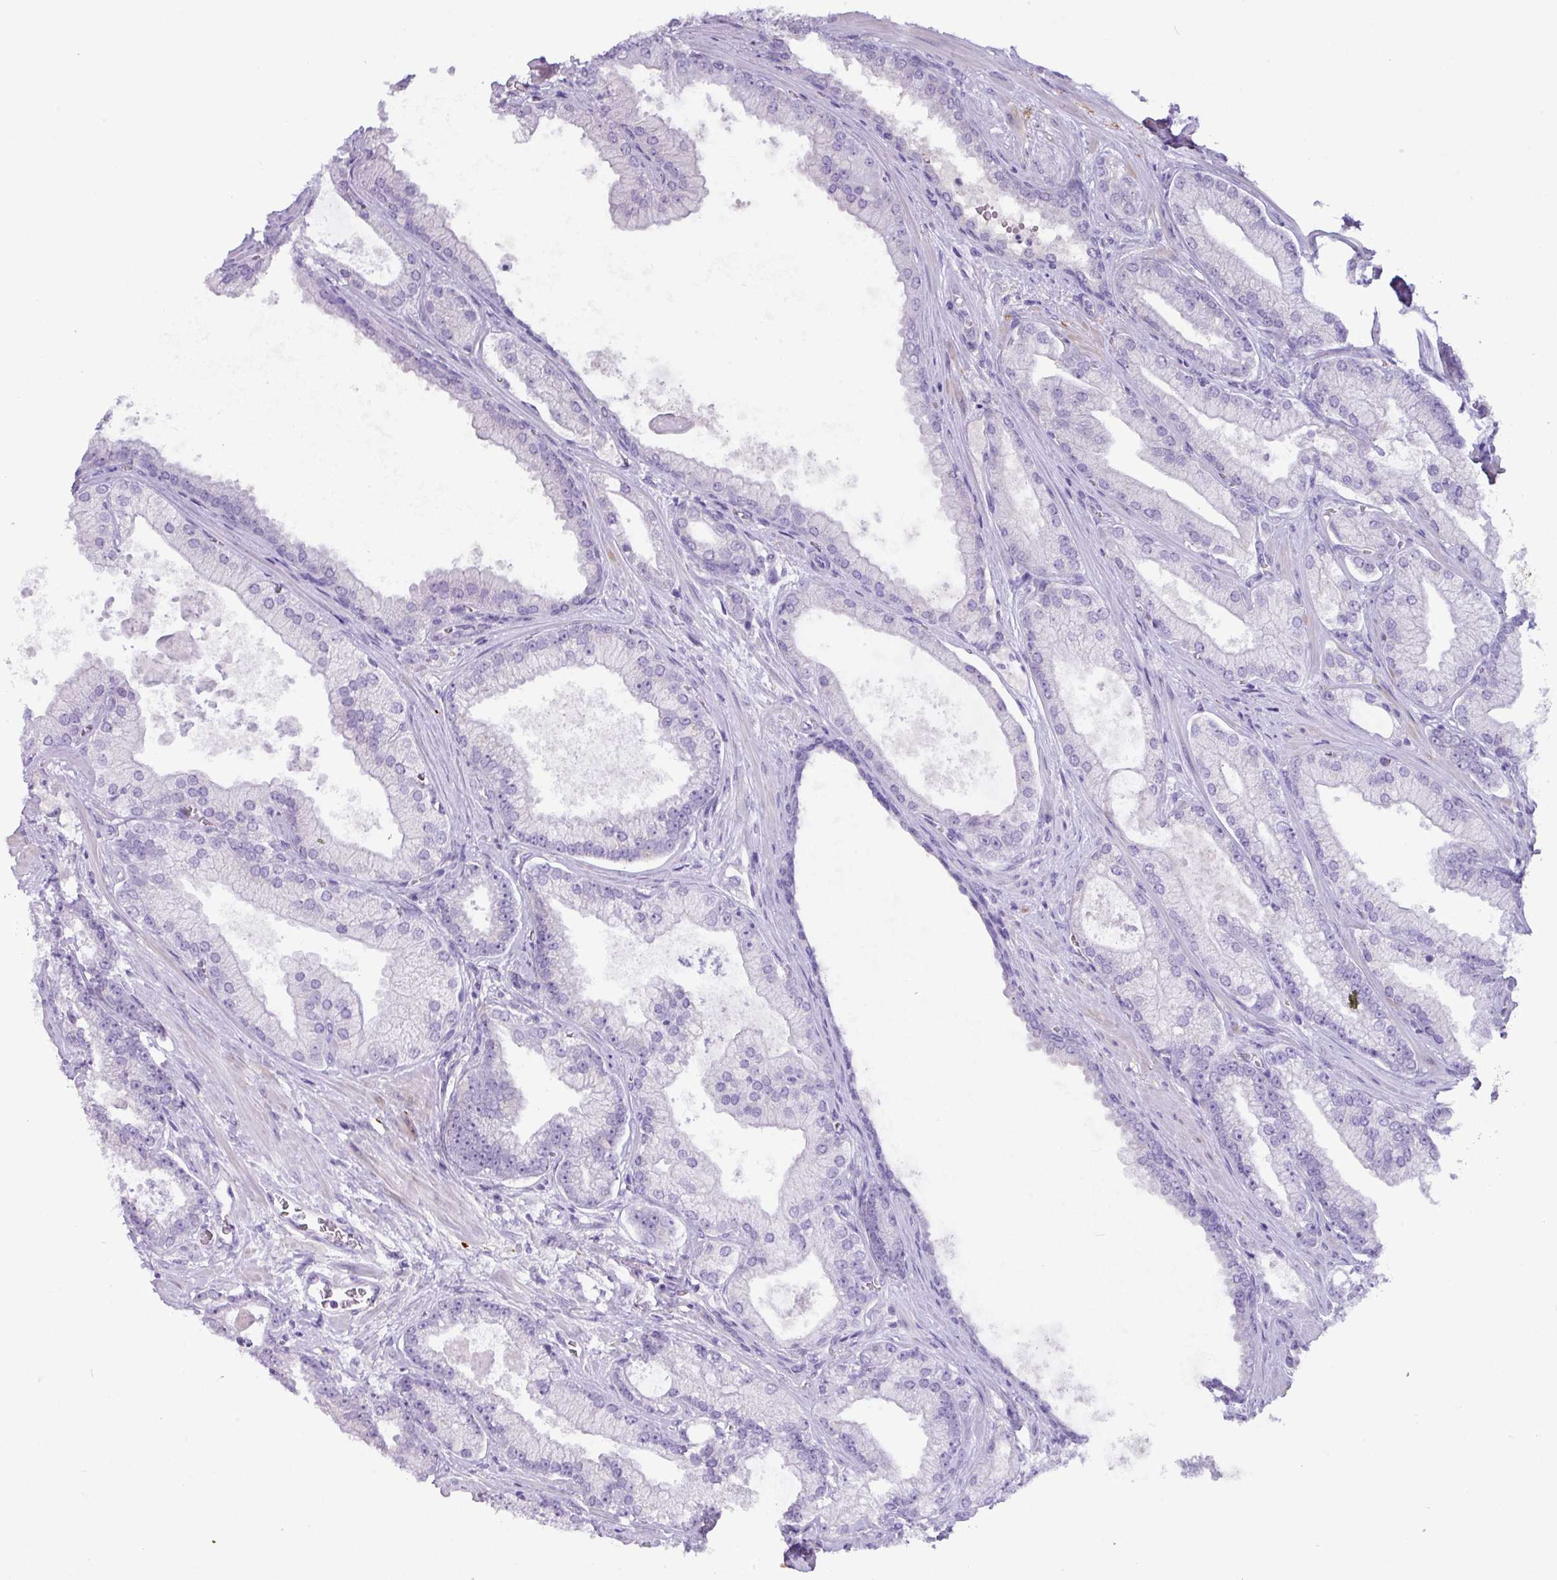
{"staining": {"intensity": "negative", "quantity": "none", "location": "none"}, "tissue": "prostate cancer", "cell_type": "Tumor cells", "image_type": "cancer", "snomed": [{"axis": "morphology", "description": "Adenocarcinoma, High grade"}, {"axis": "topography", "description": "Prostate"}], "caption": "Tumor cells show no significant protein positivity in prostate high-grade adenocarcinoma.", "gene": "ZNF524", "patient": {"sex": "male", "age": 68}}